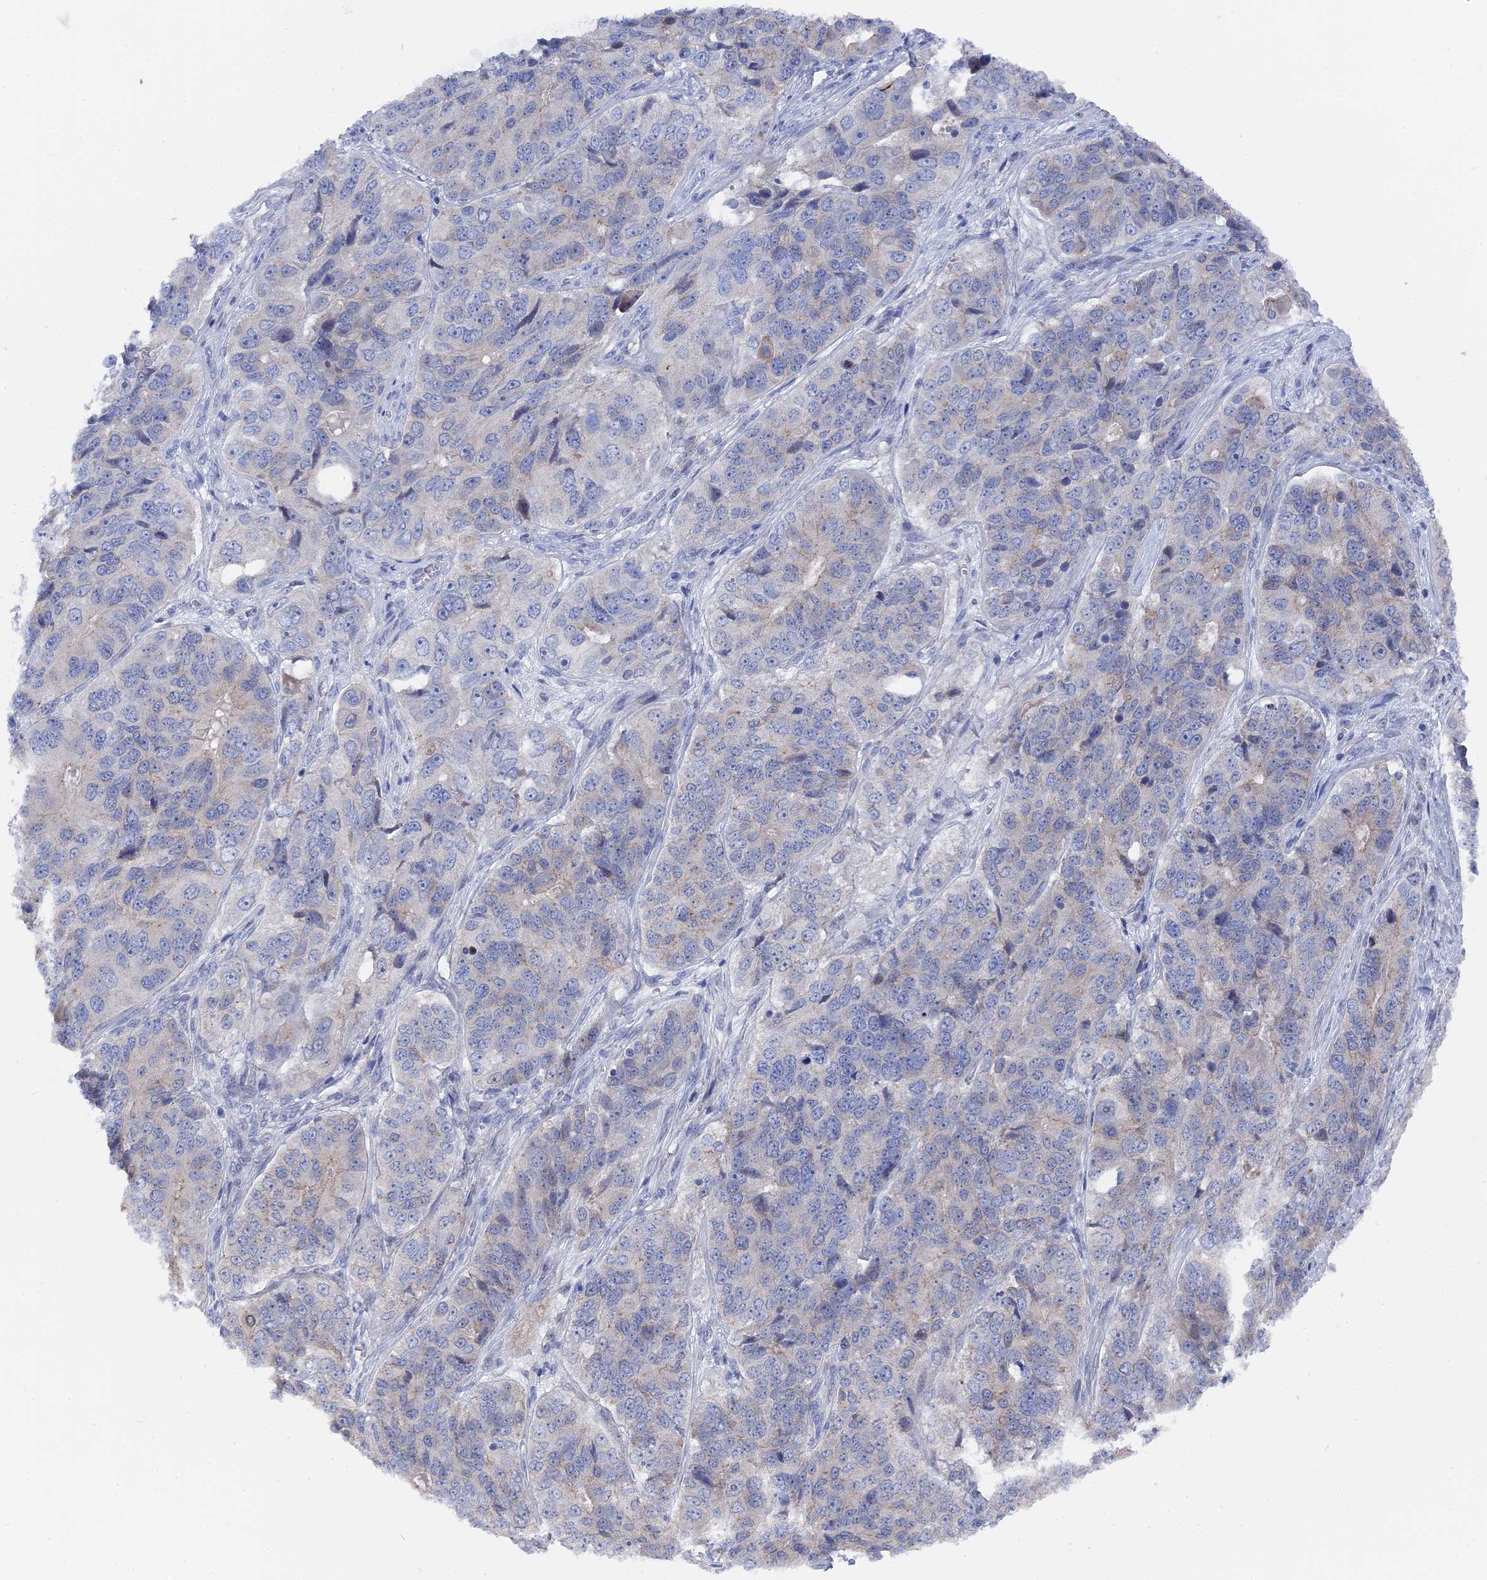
{"staining": {"intensity": "weak", "quantity": "<25%", "location": "cytoplasmic/membranous"}, "tissue": "ovarian cancer", "cell_type": "Tumor cells", "image_type": "cancer", "snomed": [{"axis": "morphology", "description": "Carcinoma, endometroid"}, {"axis": "topography", "description": "Ovary"}], "caption": "Tumor cells show no significant protein expression in endometroid carcinoma (ovarian). (Stains: DAB (3,3'-diaminobenzidine) IHC with hematoxylin counter stain, Microscopy: brightfield microscopy at high magnification).", "gene": "TMEM161A", "patient": {"sex": "female", "age": 51}}